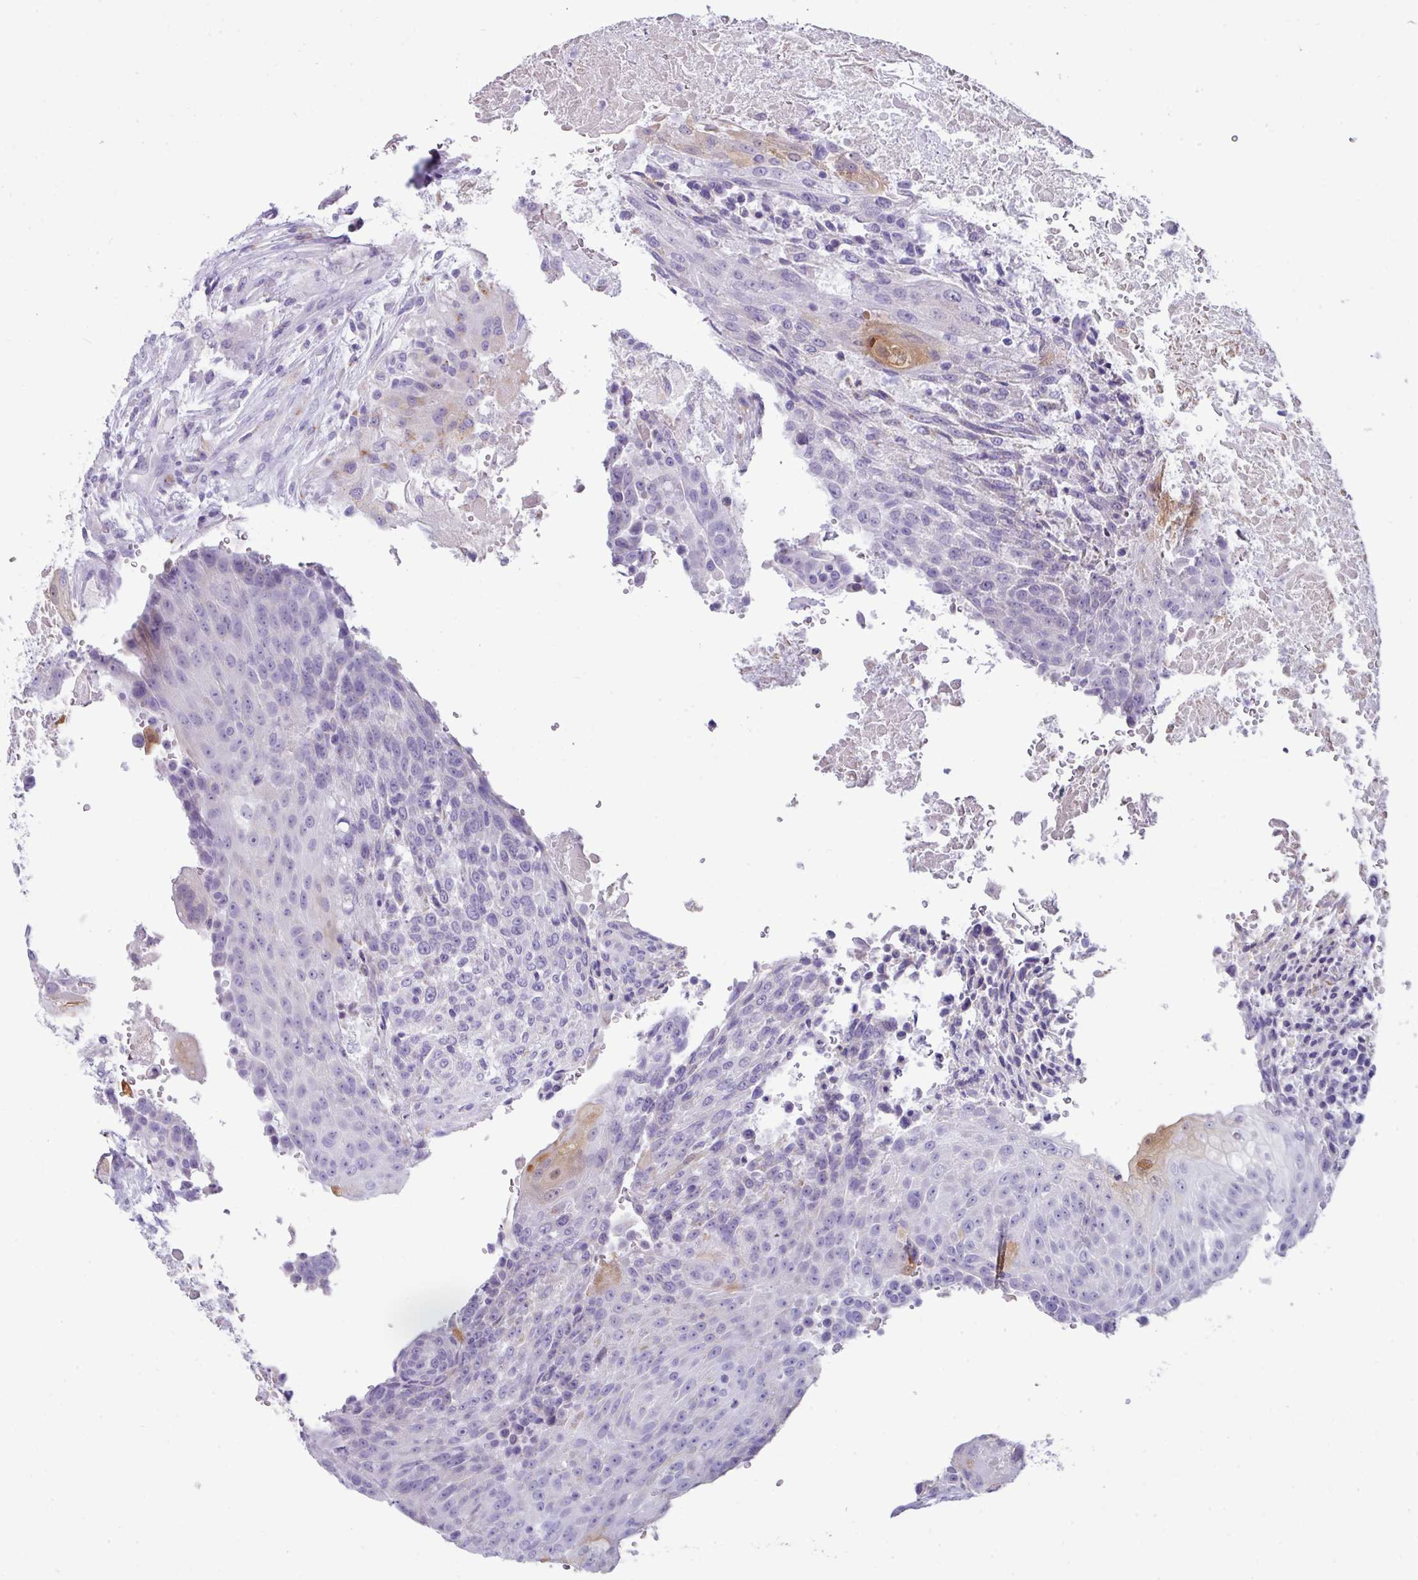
{"staining": {"intensity": "moderate", "quantity": "<25%", "location": "cytoplasmic/membranous"}, "tissue": "urothelial cancer", "cell_type": "Tumor cells", "image_type": "cancer", "snomed": [{"axis": "morphology", "description": "Urothelial carcinoma, High grade"}, {"axis": "topography", "description": "Urinary bladder"}], "caption": "This micrograph demonstrates immunohistochemistry (IHC) staining of high-grade urothelial carcinoma, with low moderate cytoplasmic/membranous positivity in approximately <25% of tumor cells.", "gene": "NCCRP1", "patient": {"sex": "female", "age": 63}}